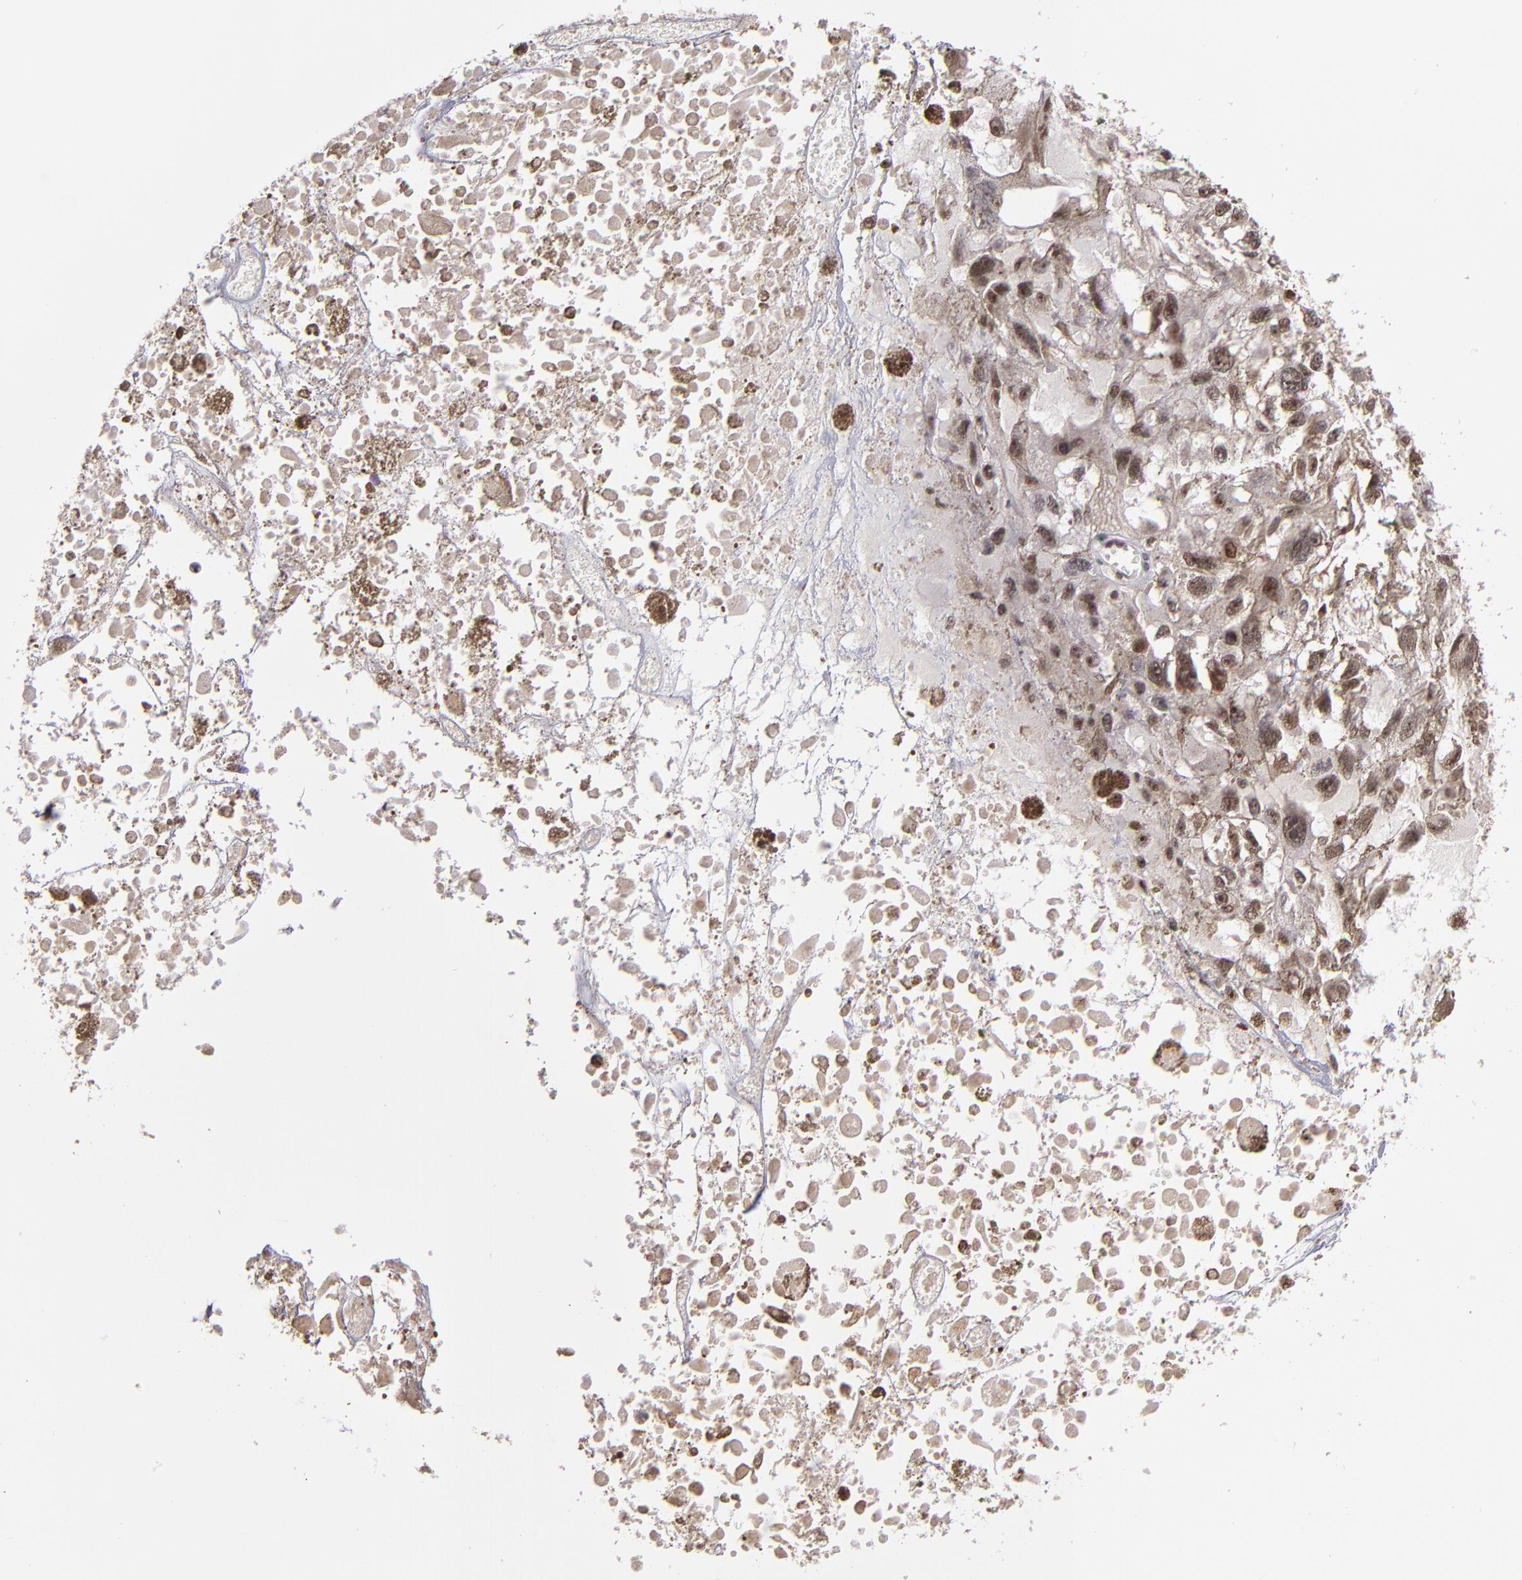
{"staining": {"intensity": "weak", "quantity": "25%-75%", "location": "cytoplasmic/membranous"}, "tissue": "melanoma", "cell_type": "Tumor cells", "image_type": "cancer", "snomed": [{"axis": "morphology", "description": "Malignant melanoma, Metastatic site"}, {"axis": "topography", "description": "Lymph node"}], "caption": "Weak cytoplasmic/membranous protein positivity is identified in approximately 25%-75% of tumor cells in malignant melanoma (metastatic site).", "gene": "KDM6A", "patient": {"sex": "male", "age": 59}}